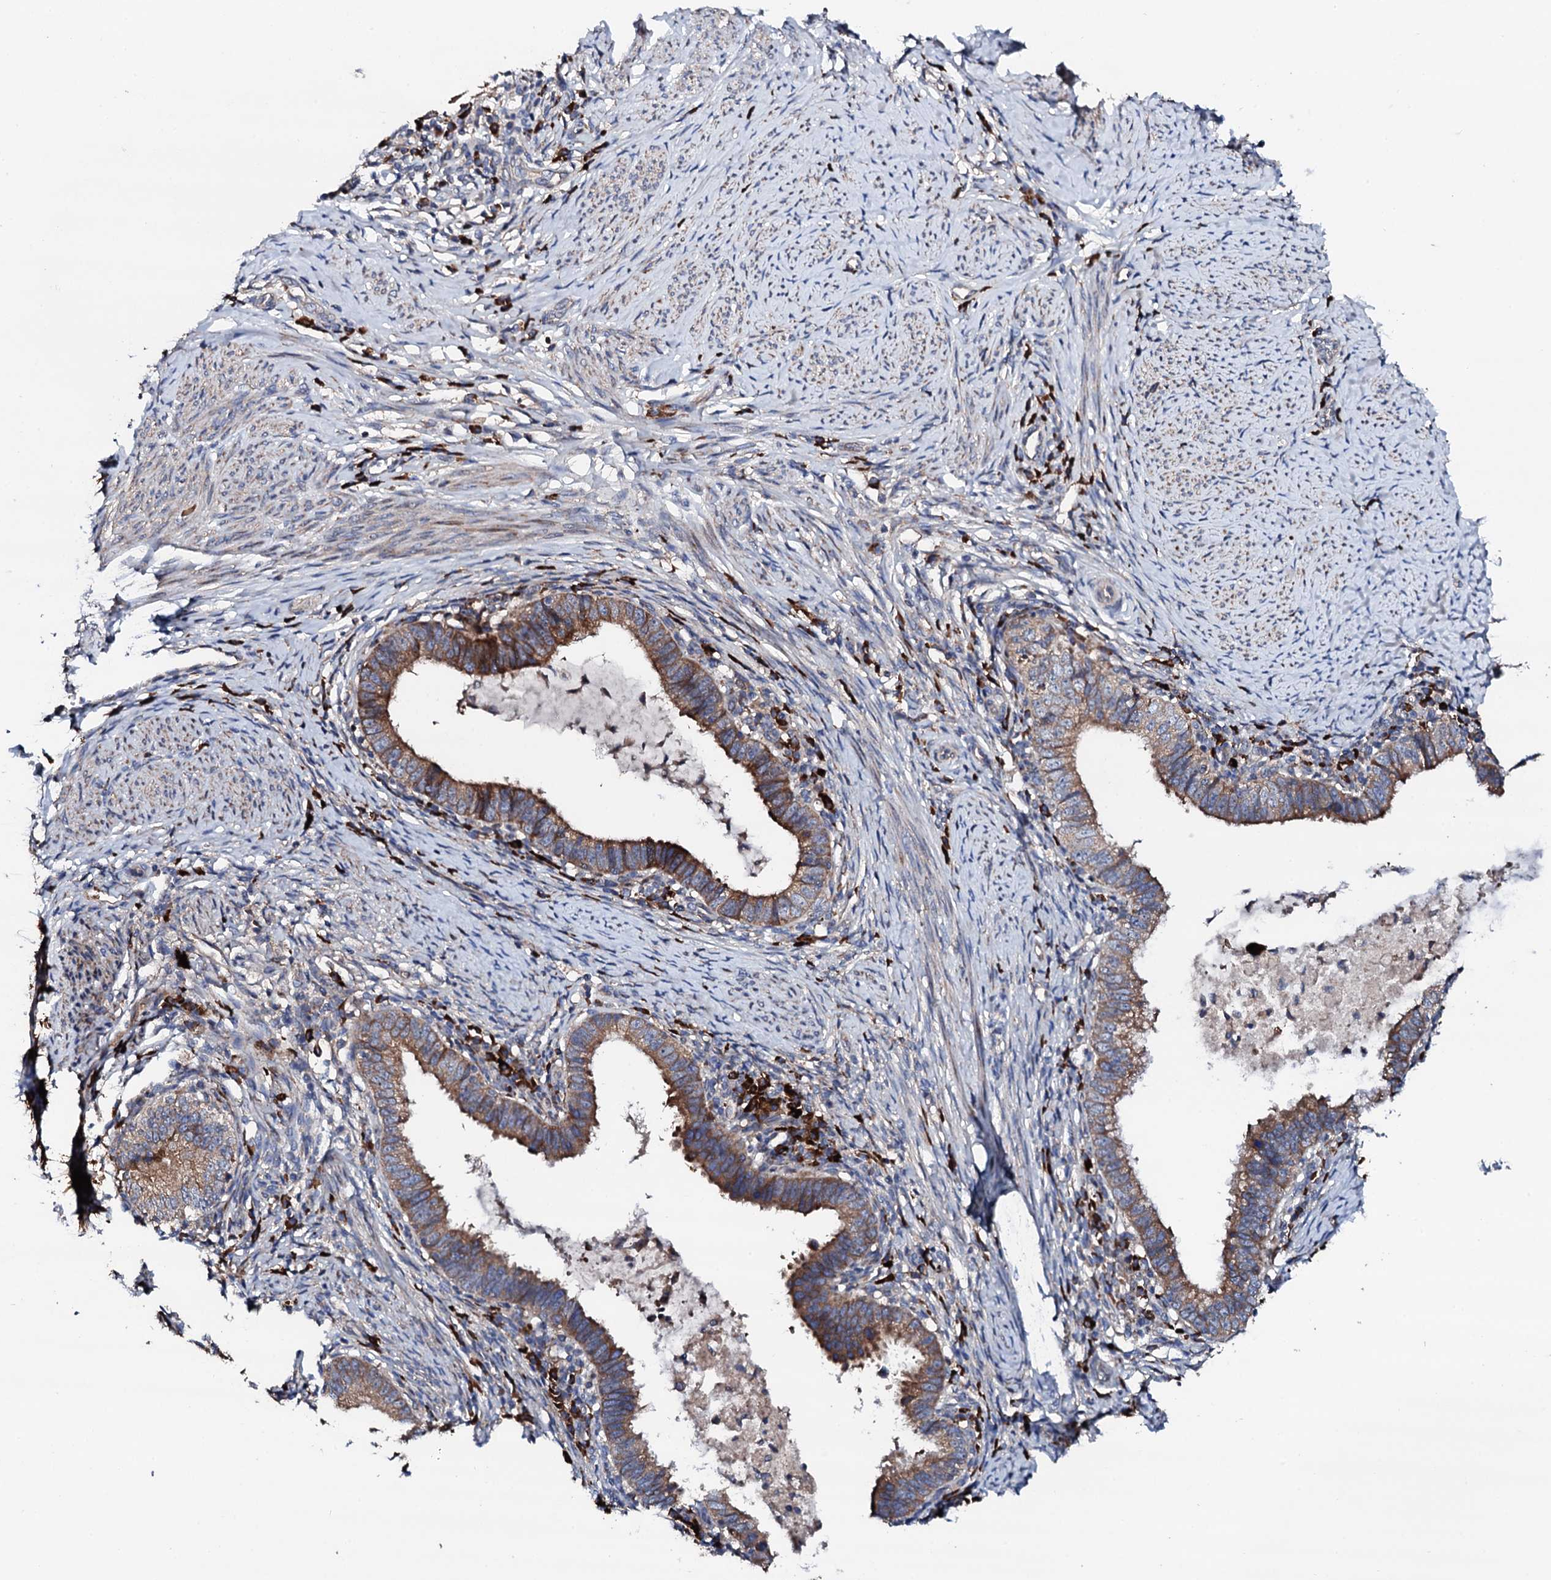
{"staining": {"intensity": "strong", "quantity": "25%-75%", "location": "cytoplasmic/membranous"}, "tissue": "cervical cancer", "cell_type": "Tumor cells", "image_type": "cancer", "snomed": [{"axis": "morphology", "description": "Adenocarcinoma, NOS"}, {"axis": "topography", "description": "Cervix"}], "caption": "Tumor cells exhibit high levels of strong cytoplasmic/membranous expression in about 25%-75% of cells in human cervical cancer (adenocarcinoma). (DAB (3,3'-diaminobenzidine) = brown stain, brightfield microscopy at high magnification).", "gene": "LIPT2", "patient": {"sex": "female", "age": 36}}